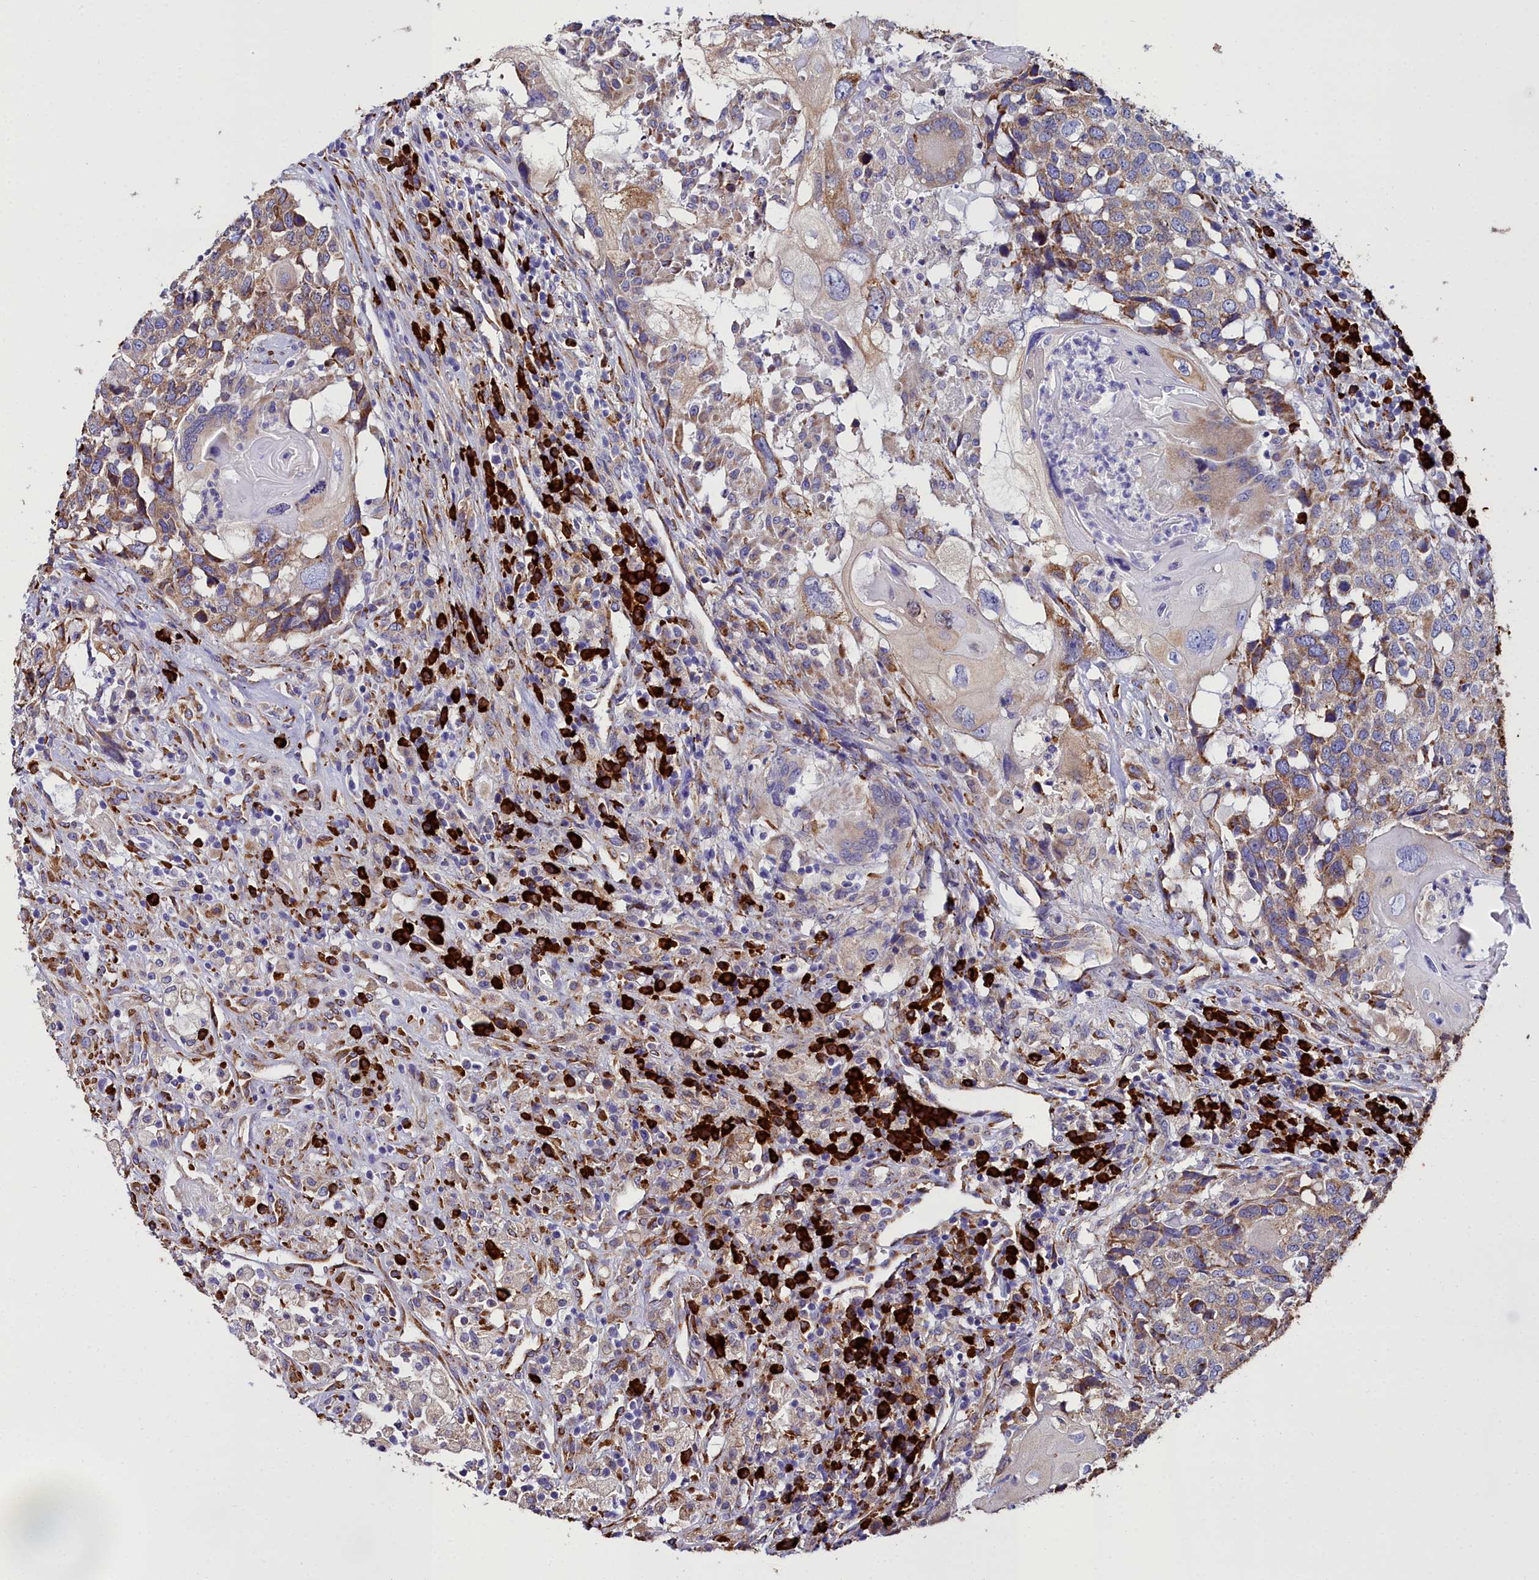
{"staining": {"intensity": "moderate", "quantity": "25%-75%", "location": "cytoplasmic/membranous"}, "tissue": "head and neck cancer", "cell_type": "Tumor cells", "image_type": "cancer", "snomed": [{"axis": "morphology", "description": "Squamous cell carcinoma, NOS"}, {"axis": "topography", "description": "Head-Neck"}], "caption": "A micrograph showing moderate cytoplasmic/membranous expression in about 25%-75% of tumor cells in head and neck squamous cell carcinoma, as visualized by brown immunohistochemical staining.", "gene": "TXNDC5", "patient": {"sex": "male", "age": 66}}